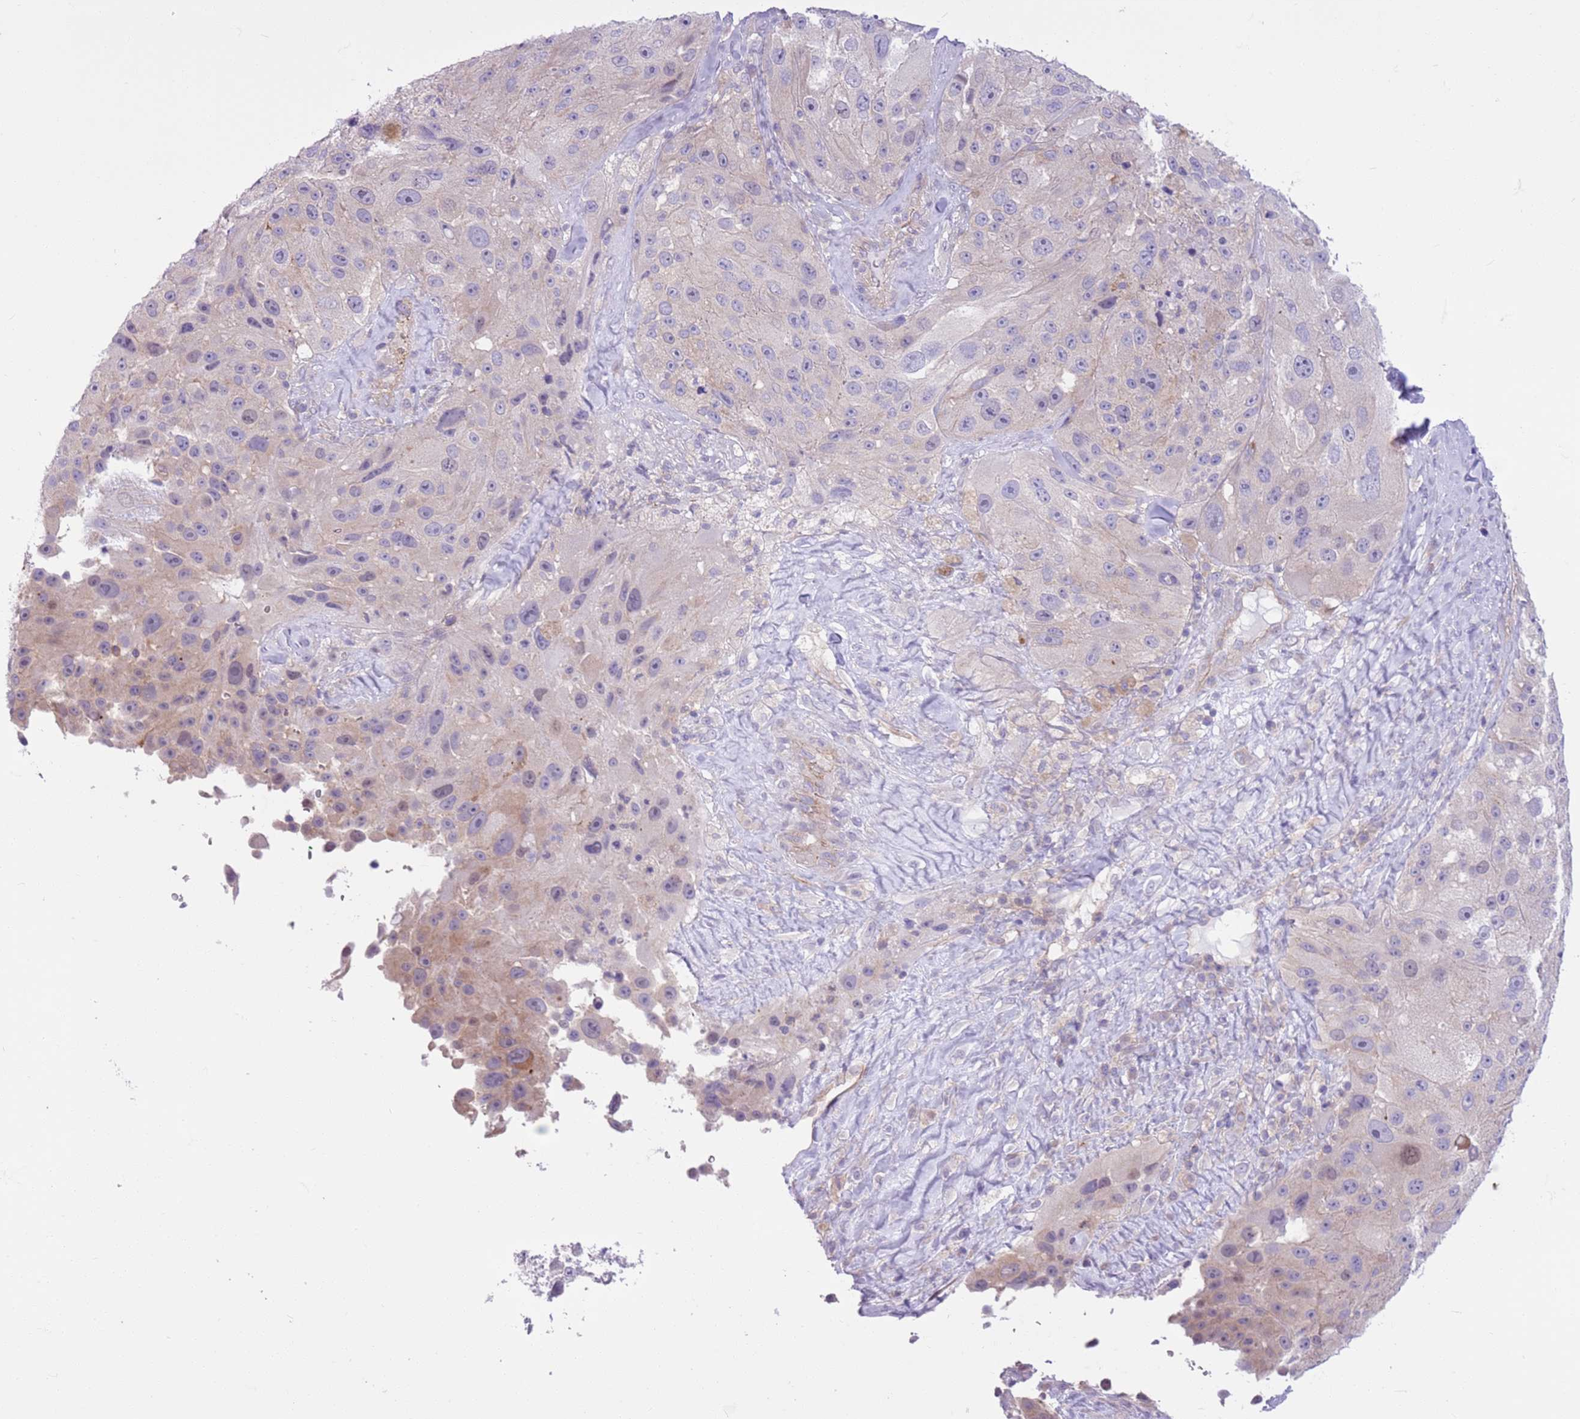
{"staining": {"intensity": "weak", "quantity": "<25%", "location": "cytoplasmic/membranous"}, "tissue": "melanoma", "cell_type": "Tumor cells", "image_type": "cancer", "snomed": [{"axis": "morphology", "description": "Malignant melanoma, Metastatic site"}, {"axis": "topography", "description": "Lymph node"}], "caption": "Image shows no significant protein staining in tumor cells of melanoma.", "gene": "PARP8", "patient": {"sex": "male", "age": 62}}